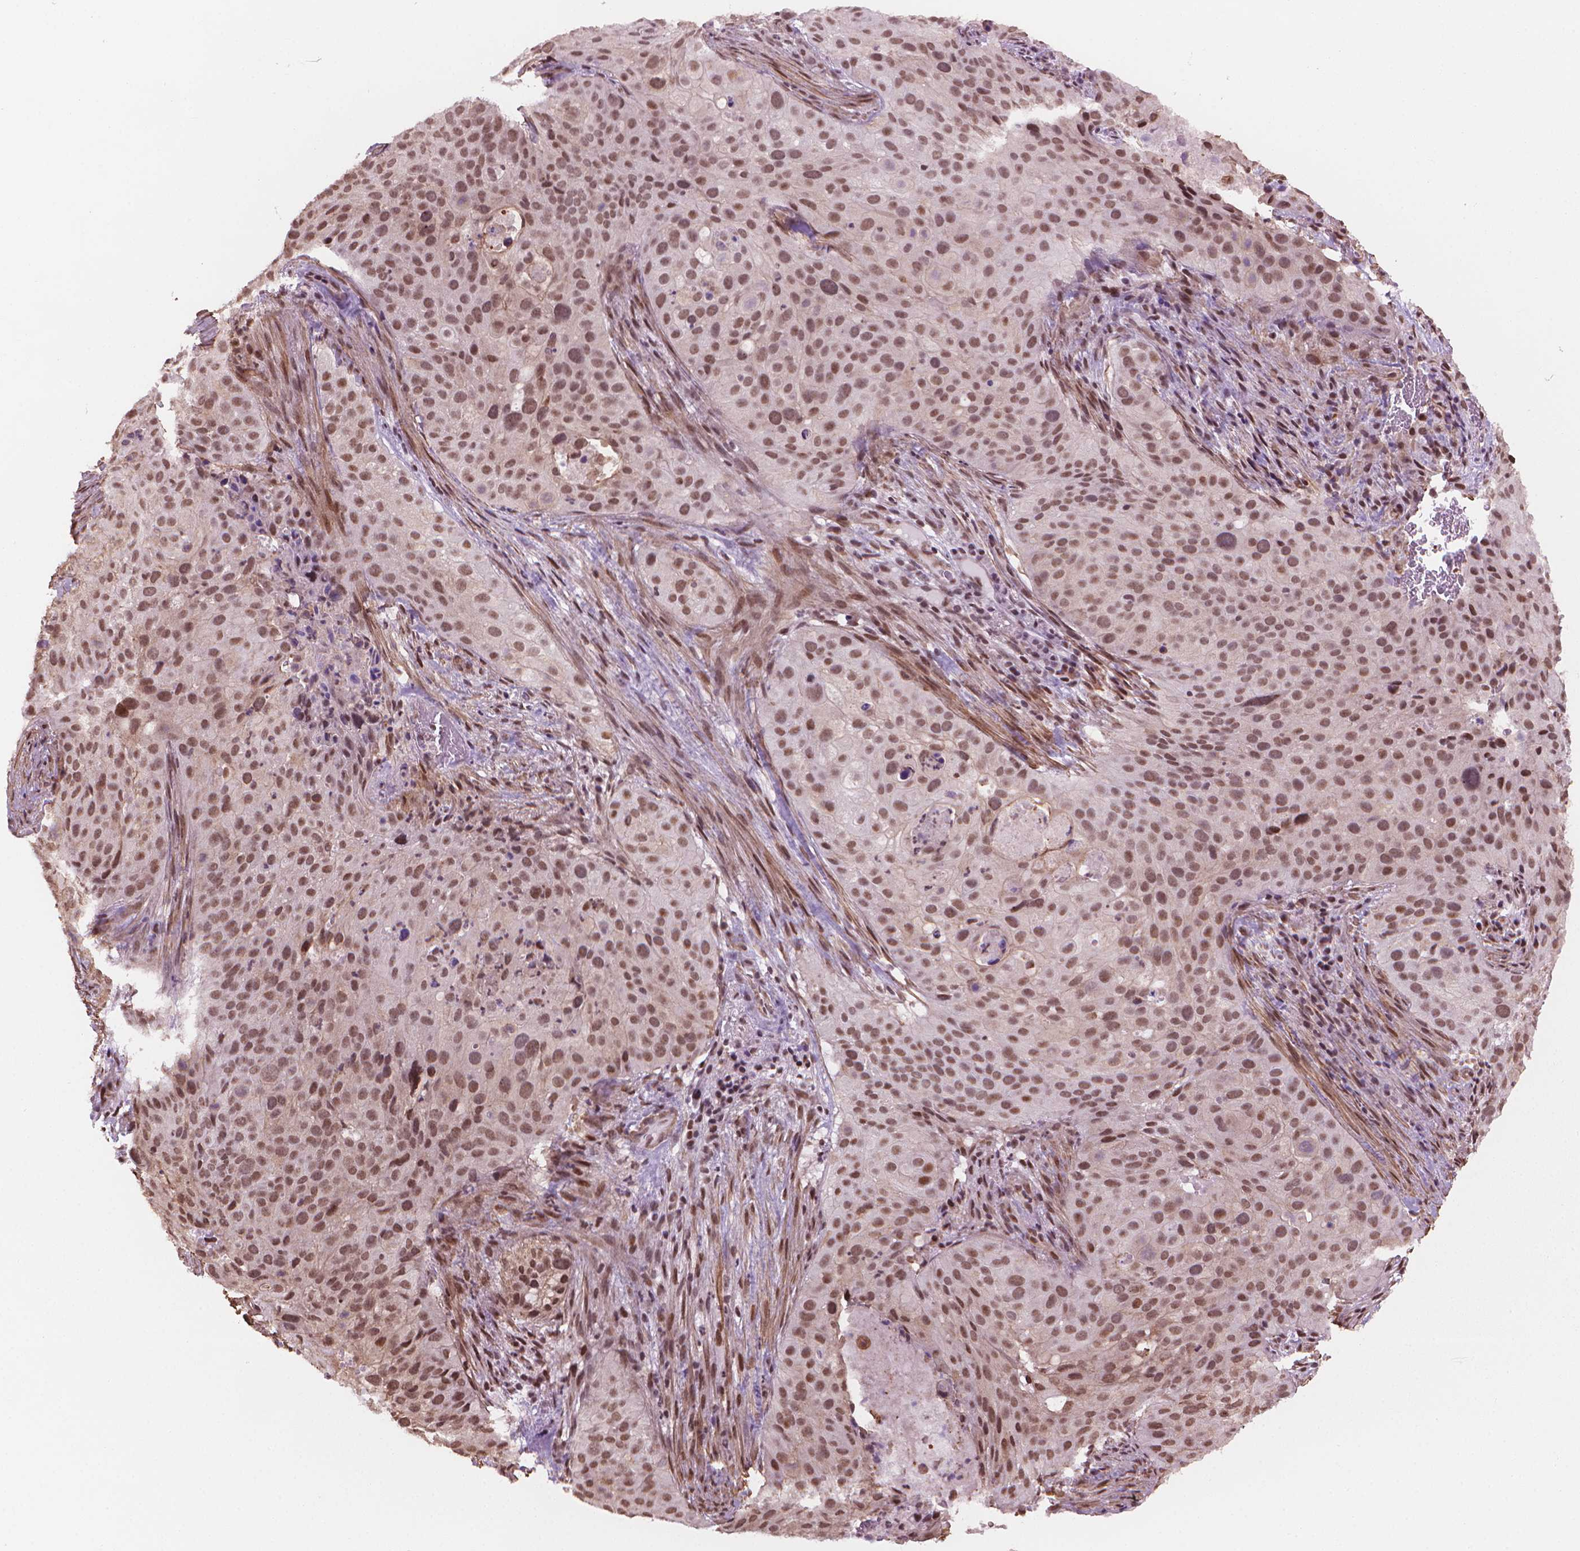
{"staining": {"intensity": "moderate", "quantity": ">75%", "location": "nuclear"}, "tissue": "cervical cancer", "cell_type": "Tumor cells", "image_type": "cancer", "snomed": [{"axis": "morphology", "description": "Squamous cell carcinoma, NOS"}, {"axis": "topography", "description": "Cervix"}], "caption": "Immunohistochemistry of human cervical cancer (squamous cell carcinoma) demonstrates medium levels of moderate nuclear staining in approximately >75% of tumor cells.", "gene": "HOXD4", "patient": {"sex": "female", "age": 38}}